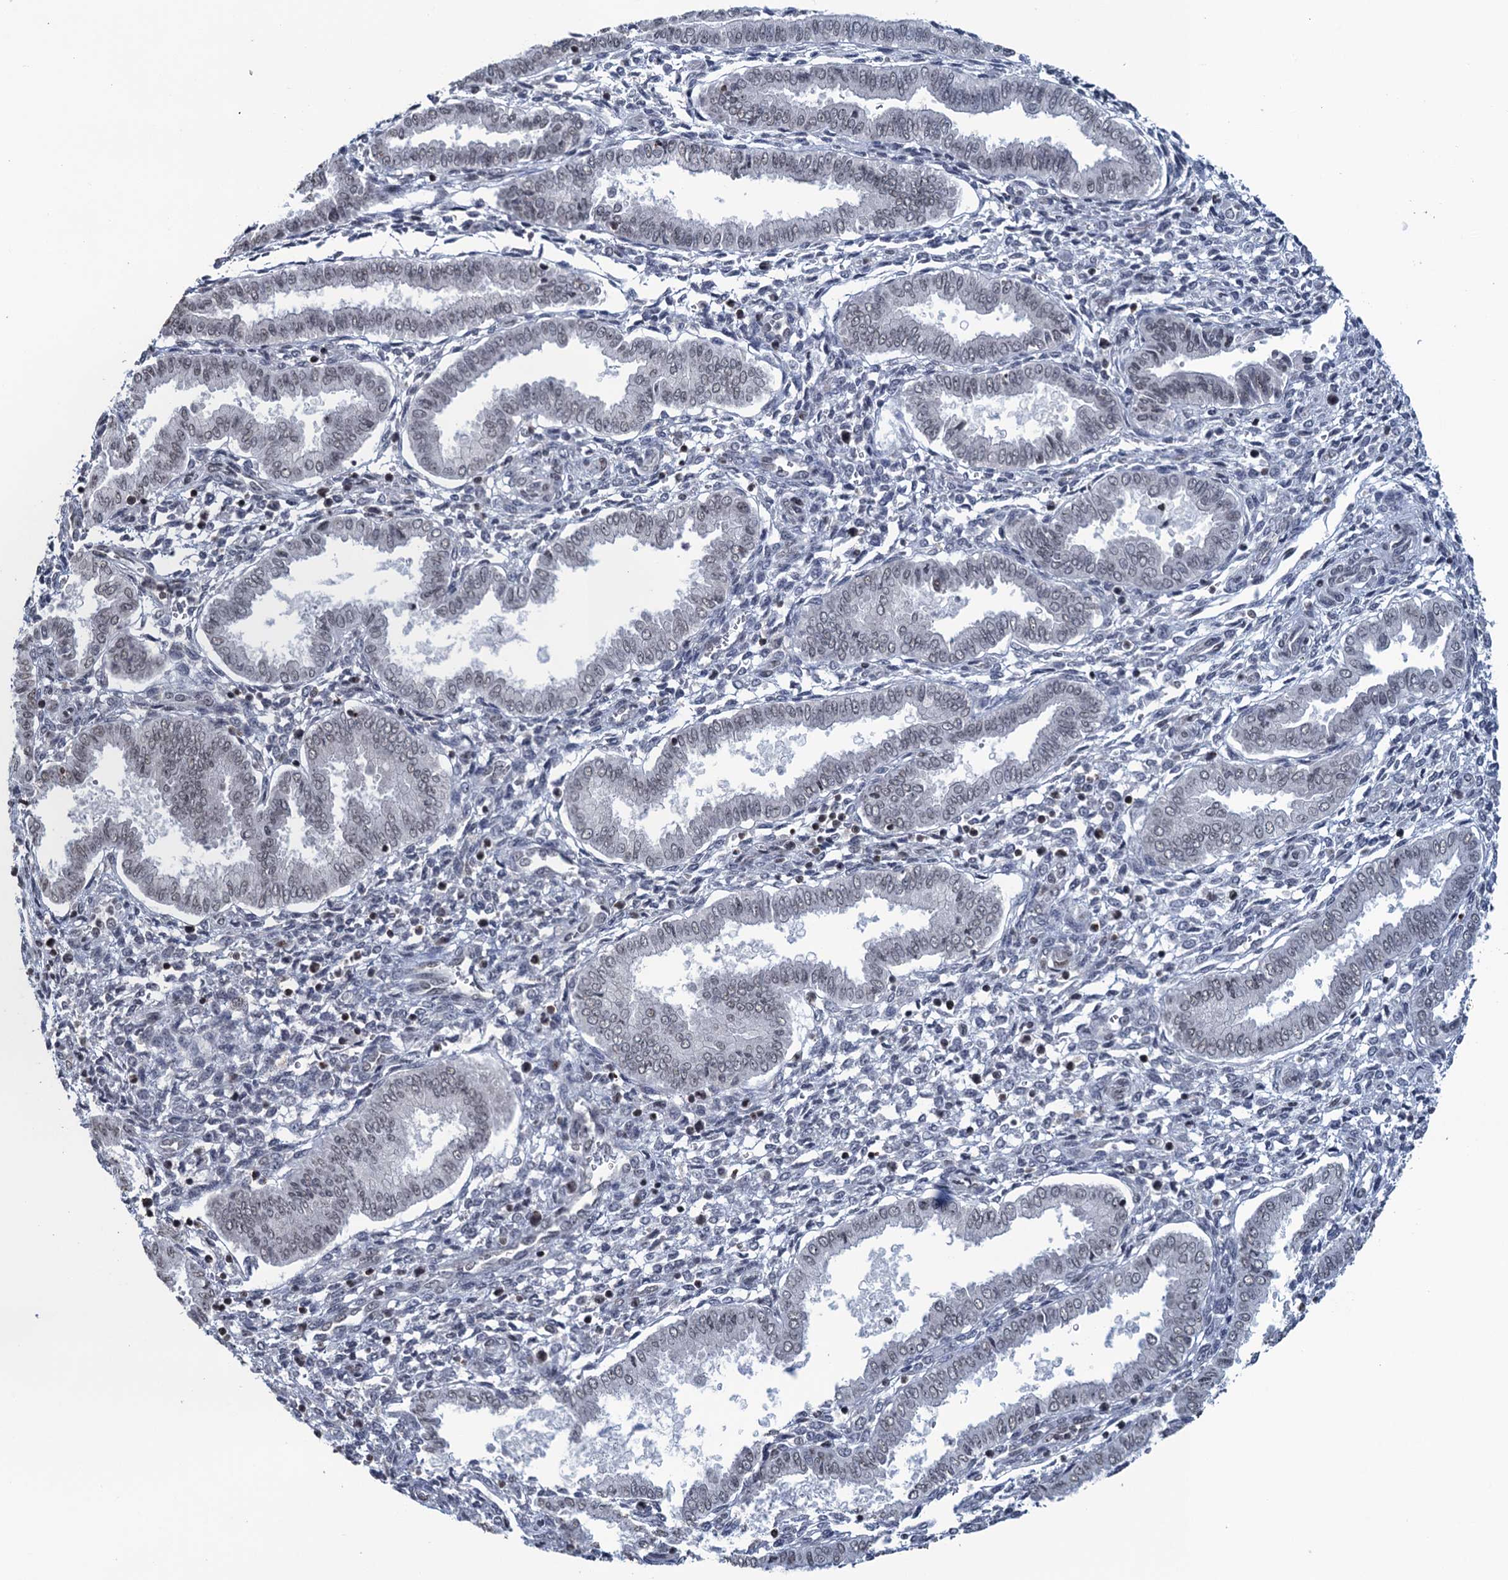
{"staining": {"intensity": "negative", "quantity": "none", "location": "none"}, "tissue": "endometrium", "cell_type": "Cells in endometrial stroma", "image_type": "normal", "snomed": [{"axis": "morphology", "description": "Normal tissue, NOS"}, {"axis": "topography", "description": "Endometrium"}], "caption": "Image shows no significant protein positivity in cells in endometrial stroma of normal endometrium. (Stains: DAB (3,3'-diaminobenzidine) immunohistochemistry (IHC) with hematoxylin counter stain, Microscopy: brightfield microscopy at high magnification).", "gene": "FYB1", "patient": {"sex": "female", "age": 24}}